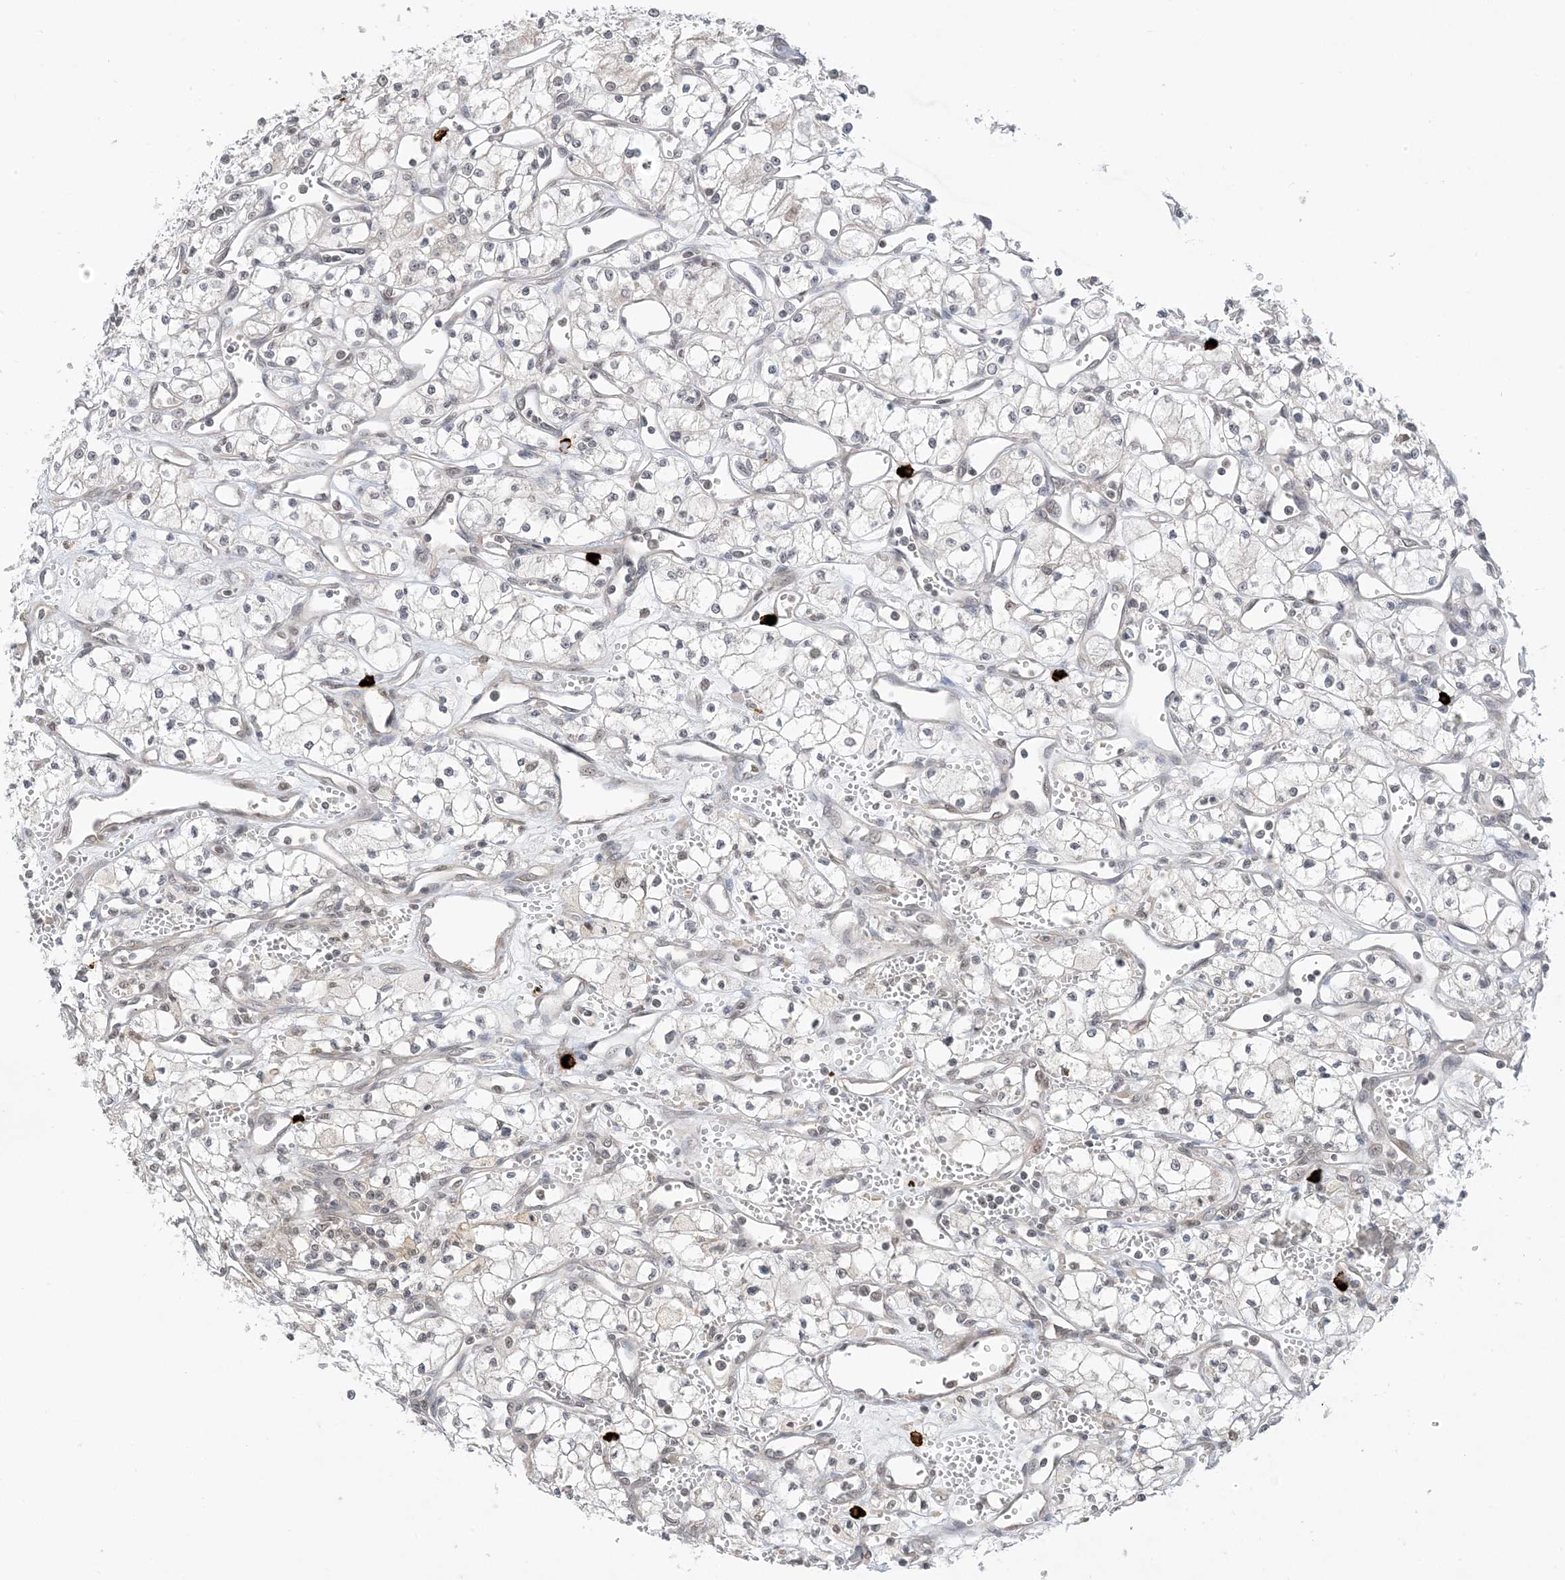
{"staining": {"intensity": "negative", "quantity": "none", "location": "none"}, "tissue": "renal cancer", "cell_type": "Tumor cells", "image_type": "cancer", "snomed": [{"axis": "morphology", "description": "Adenocarcinoma, NOS"}, {"axis": "topography", "description": "Kidney"}], "caption": "This micrograph is of adenocarcinoma (renal) stained with immunohistochemistry to label a protein in brown with the nuclei are counter-stained blue. There is no positivity in tumor cells.", "gene": "RANBP9", "patient": {"sex": "male", "age": 59}}